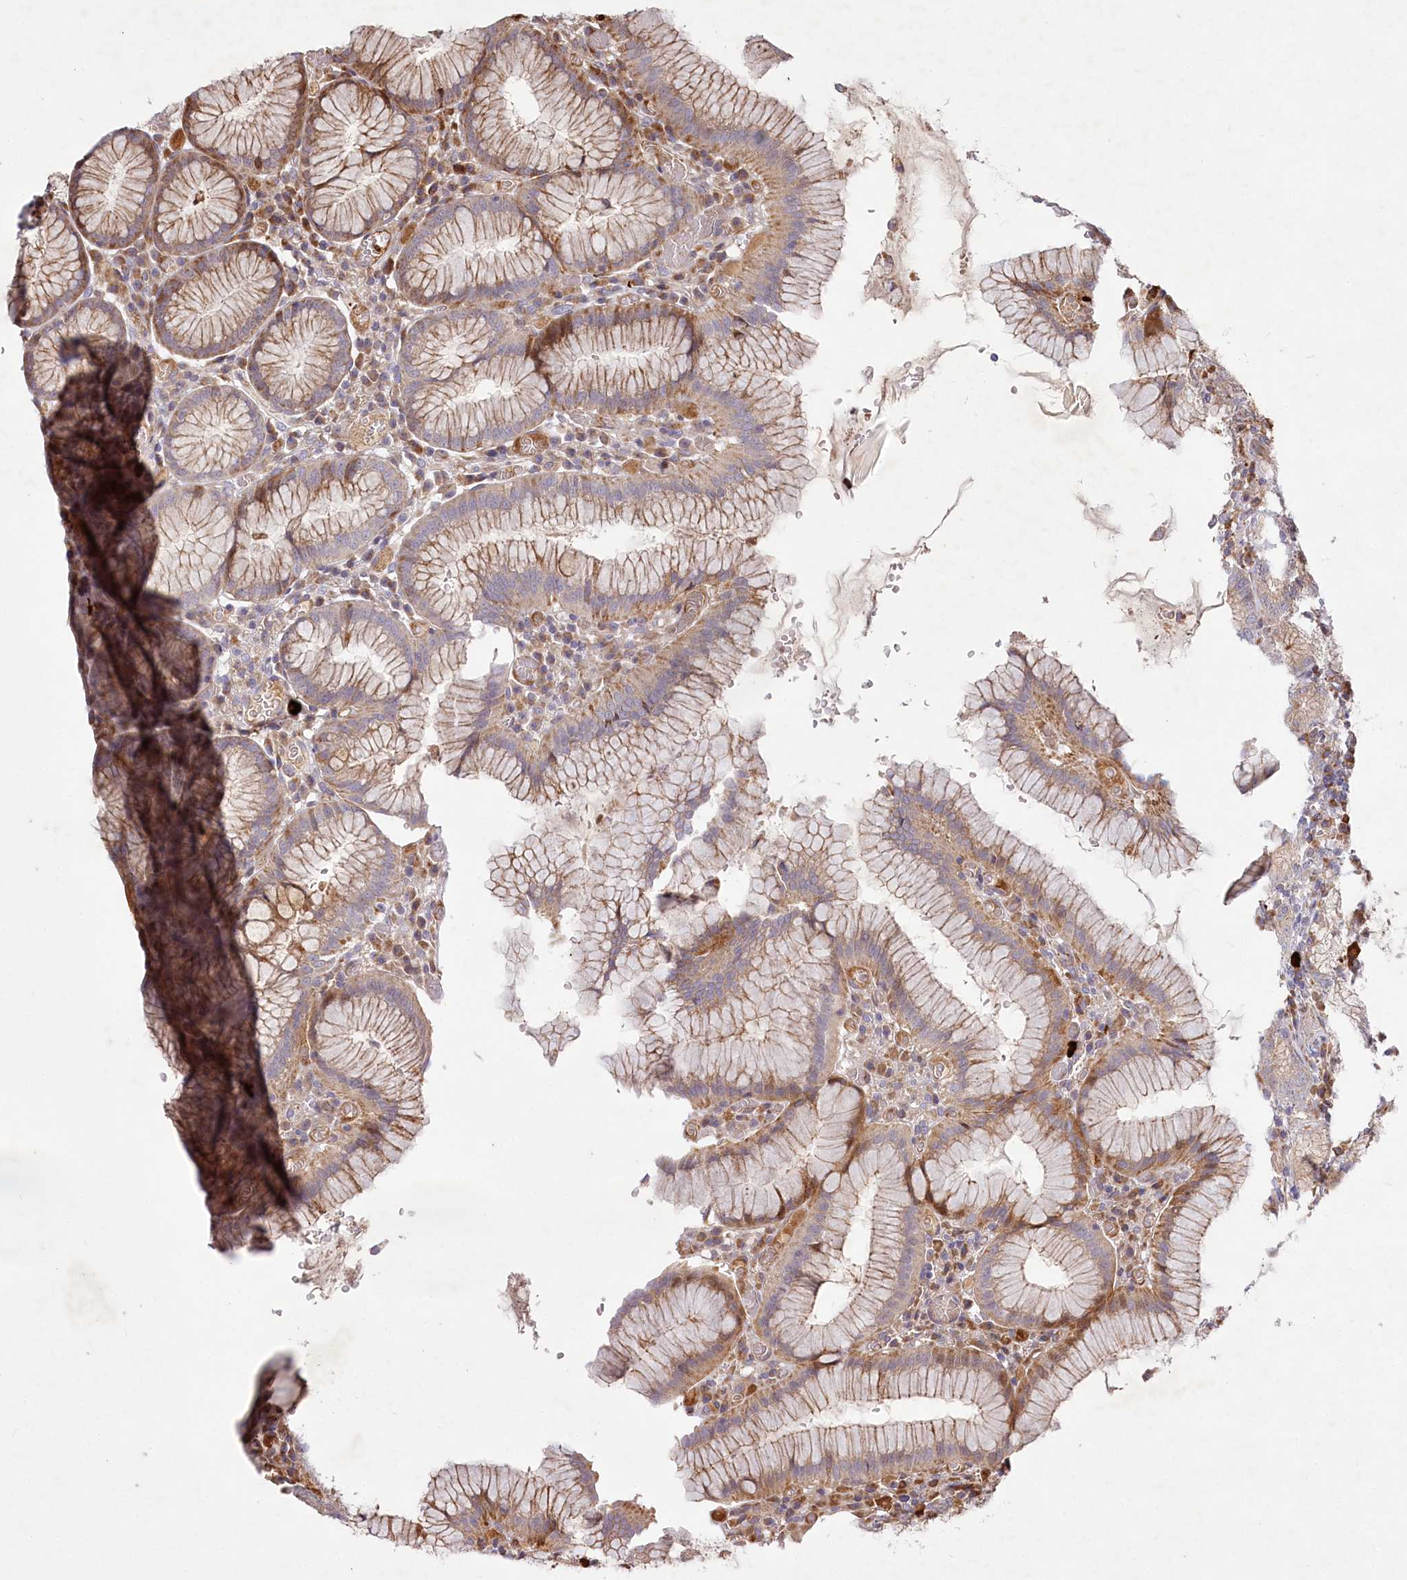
{"staining": {"intensity": "moderate", "quantity": ">75%", "location": "cytoplasmic/membranous"}, "tissue": "stomach", "cell_type": "Glandular cells", "image_type": "normal", "snomed": [{"axis": "morphology", "description": "Normal tissue, NOS"}, {"axis": "topography", "description": "Stomach"}], "caption": "Moderate cytoplasmic/membranous protein staining is identified in about >75% of glandular cells in stomach.", "gene": "PSTK", "patient": {"sex": "male", "age": 55}}